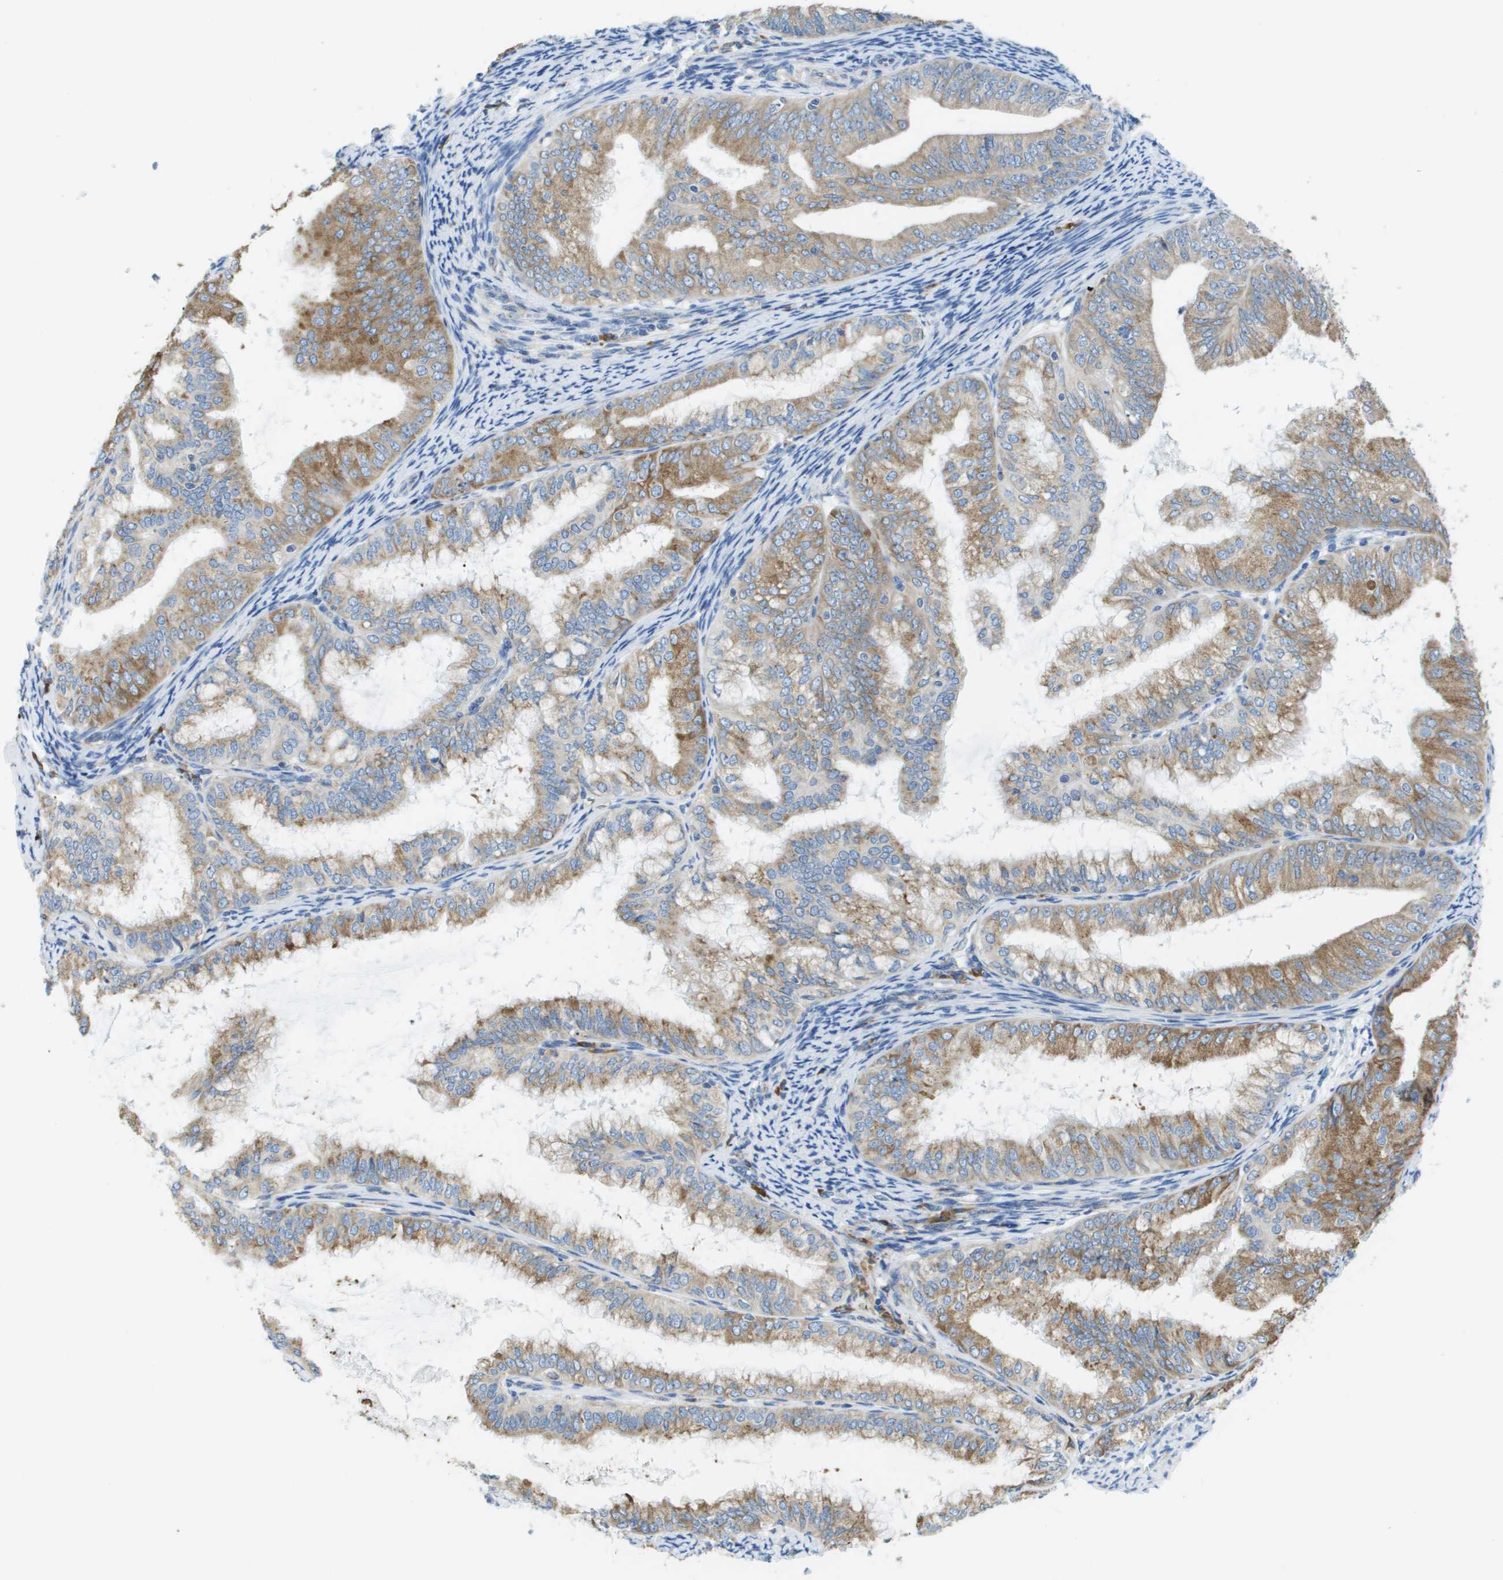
{"staining": {"intensity": "moderate", "quantity": ">75%", "location": "cytoplasmic/membranous"}, "tissue": "endometrial cancer", "cell_type": "Tumor cells", "image_type": "cancer", "snomed": [{"axis": "morphology", "description": "Adenocarcinoma, NOS"}, {"axis": "topography", "description": "Endometrium"}], "caption": "Tumor cells reveal moderate cytoplasmic/membranous staining in approximately >75% of cells in endometrial cancer. (DAB (3,3'-diaminobenzidine) IHC with brightfield microscopy, high magnification).", "gene": "SDR42E1", "patient": {"sex": "female", "age": 63}}